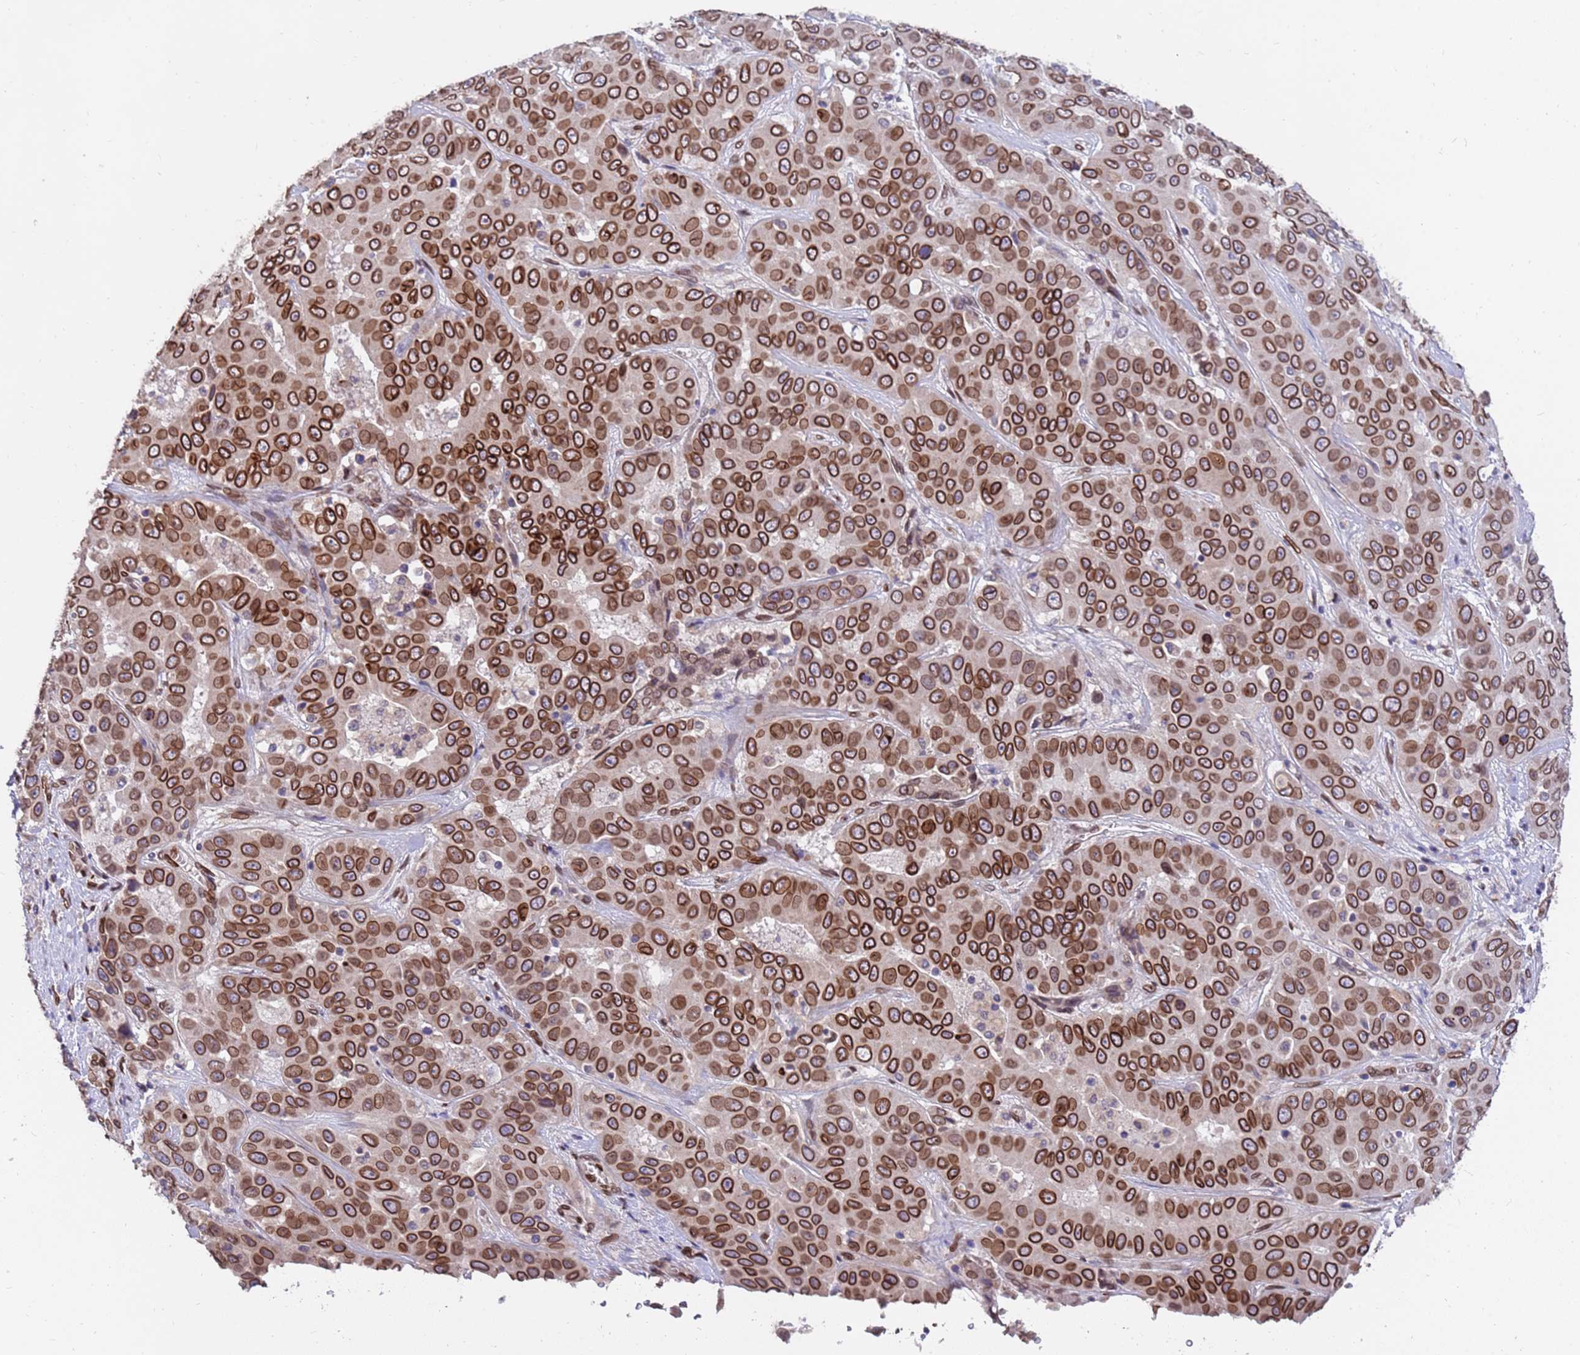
{"staining": {"intensity": "strong", "quantity": ">75%", "location": "cytoplasmic/membranous,nuclear"}, "tissue": "liver cancer", "cell_type": "Tumor cells", "image_type": "cancer", "snomed": [{"axis": "morphology", "description": "Cholangiocarcinoma"}, {"axis": "topography", "description": "Liver"}], "caption": "An IHC histopathology image of neoplastic tissue is shown. Protein staining in brown labels strong cytoplasmic/membranous and nuclear positivity in cholangiocarcinoma (liver) within tumor cells.", "gene": "GPR135", "patient": {"sex": "female", "age": 52}}